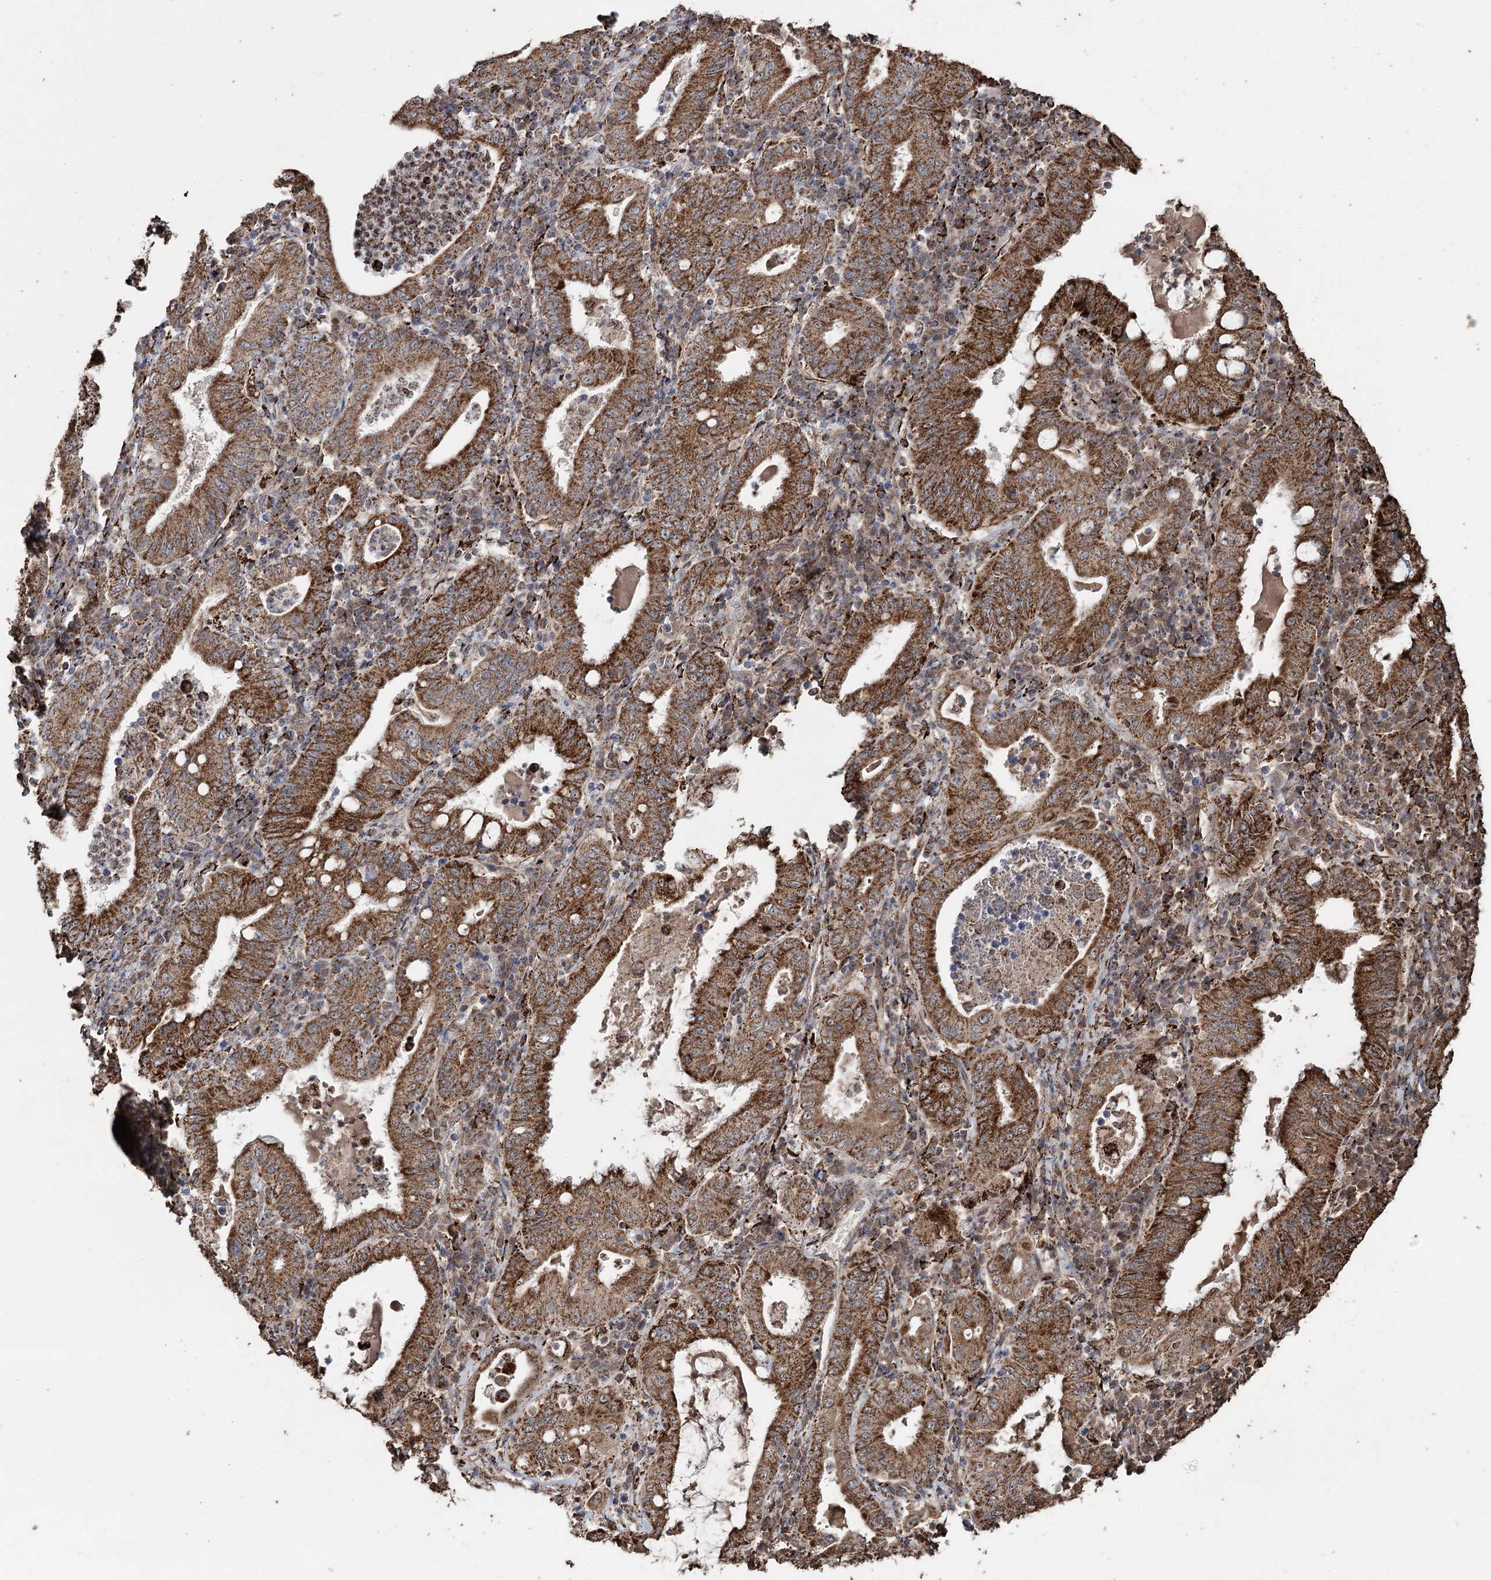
{"staining": {"intensity": "moderate", "quantity": ">75%", "location": "cytoplasmic/membranous"}, "tissue": "stomach cancer", "cell_type": "Tumor cells", "image_type": "cancer", "snomed": [{"axis": "morphology", "description": "Normal tissue, NOS"}, {"axis": "morphology", "description": "Adenocarcinoma, NOS"}, {"axis": "topography", "description": "Esophagus"}, {"axis": "topography", "description": "Stomach, upper"}, {"axis": "topography", "description": "Peripheral nerve tissue"}], "caption": "The immunohistochemical stain shows moderate cytoplasmic/membranous positivity in tumor cells of stomach adenocarcinoma tissue.", "gene": "SLF2", "patient": {"sex": "male", "age": 62}}